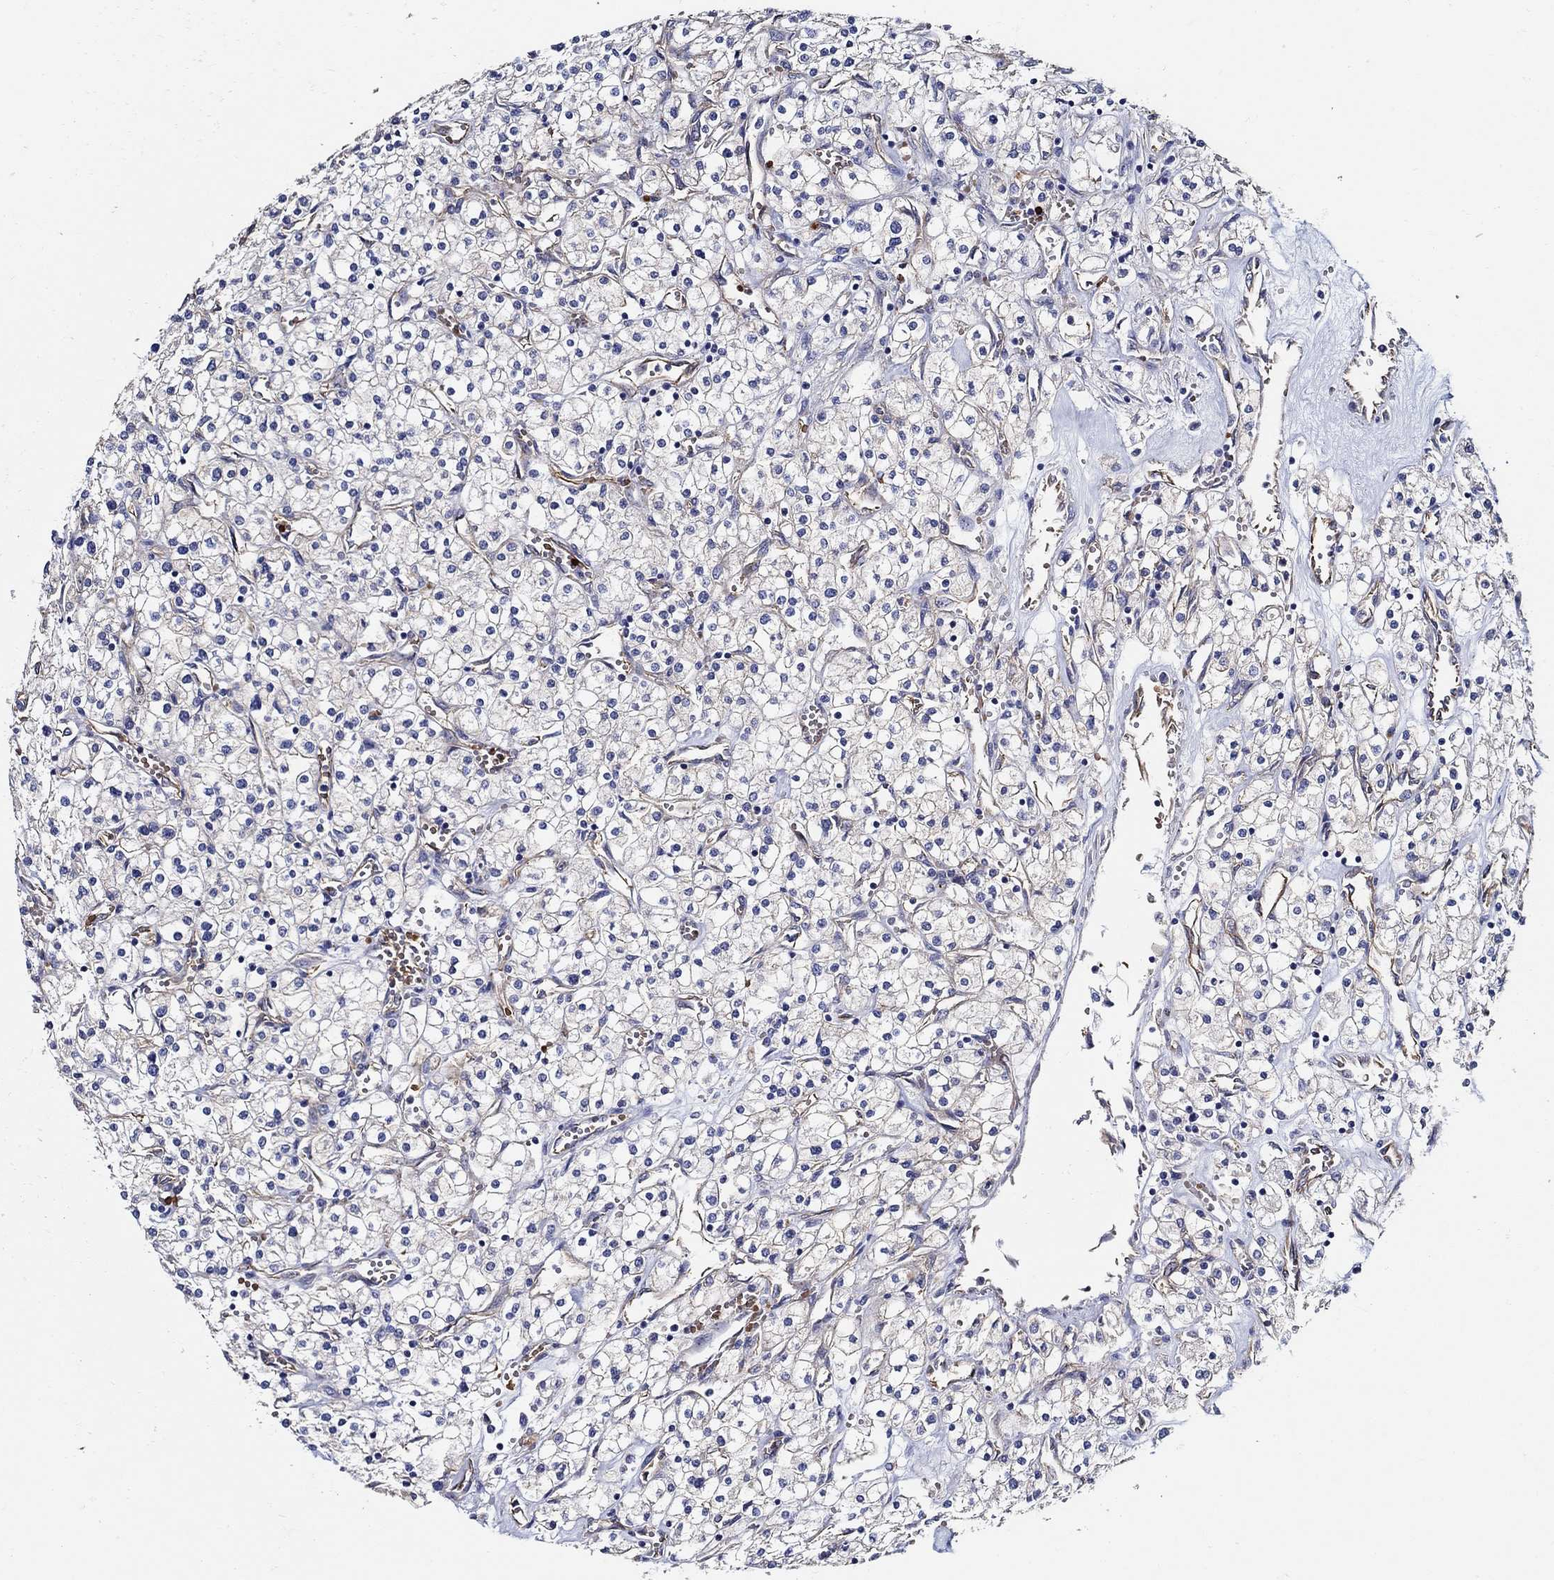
{"staining": {"intensity": "negative", "quantity": "none", "location": "none"}, "tissue": "renal cancer", "cell_type": "Tumor cells", "image_type": "cancer", "snomed": [{"axis": "morphology", "description": "Adenocarcinoma, NOS"}, {"axis": "topography", "description": "Kidney"}], "caption": "A high-resolution micrograph shows IHC staining of adenocarcinoma (renal), which reveals no significant positivity in tumor cells.", "gene": "APBB3", "patient": {"sex": "male", "age": 80}}